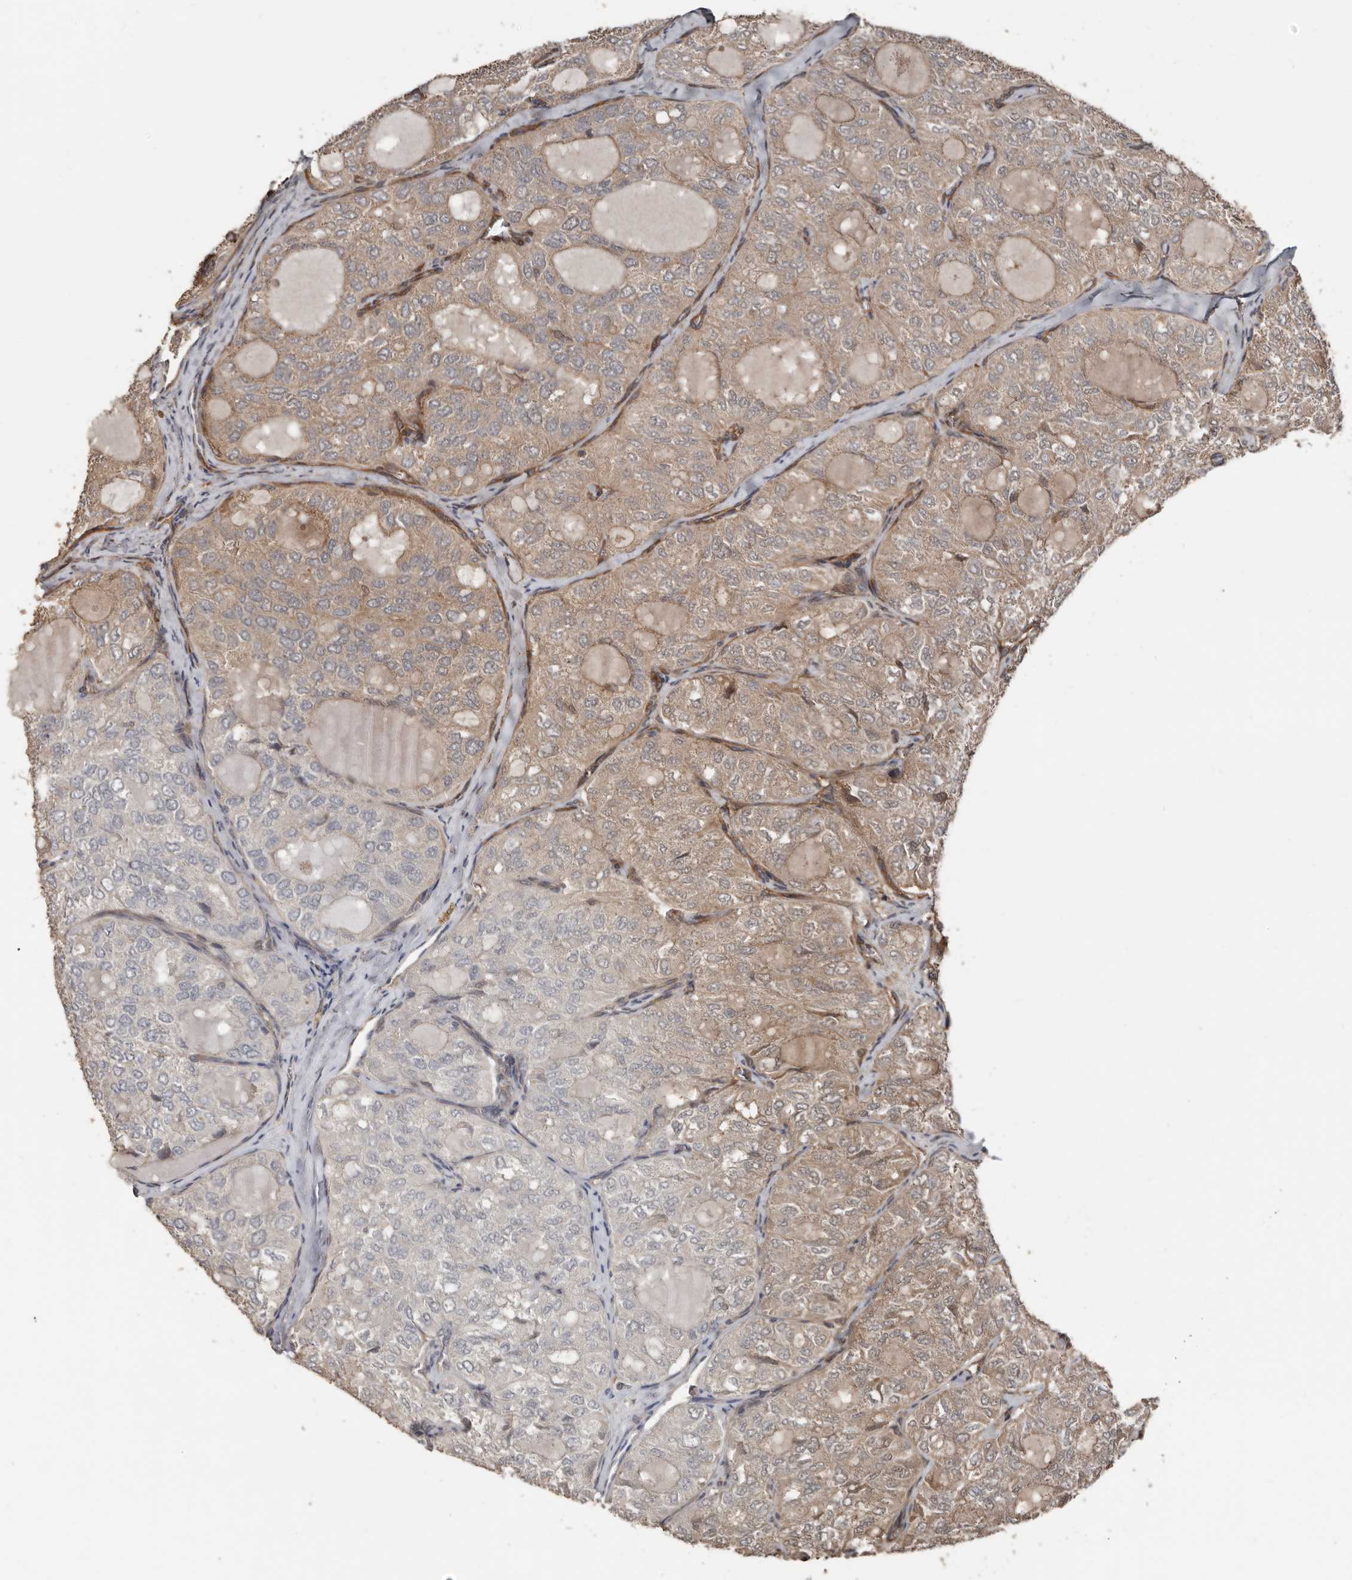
{"staining": {"intensity": "weak", "quantity": ">75%", "location": "cytoplasmic/membranous"}, "tissue": "thyroid cancer", "cell_type": "Tumor cells", "image_type": "cancer", "snomed": [{"axis": "morphology", "description": "Follicular adenoma carcinoma, NOS"}, {"axis": "topography", "description": "Thyroid gland"}], "caption": "High-magnification brightfield microscopy of follicular adenoma carcinoma (thyroid) stained with DAB (brown) and counterstained with hematoxylin (blue). tumor cells exhibit weak cytoplasmic/membranous staining is identified in about>75% of cells.", "gene": "EXOC3L1", "patient": {"sex": "male", "age": 75}}